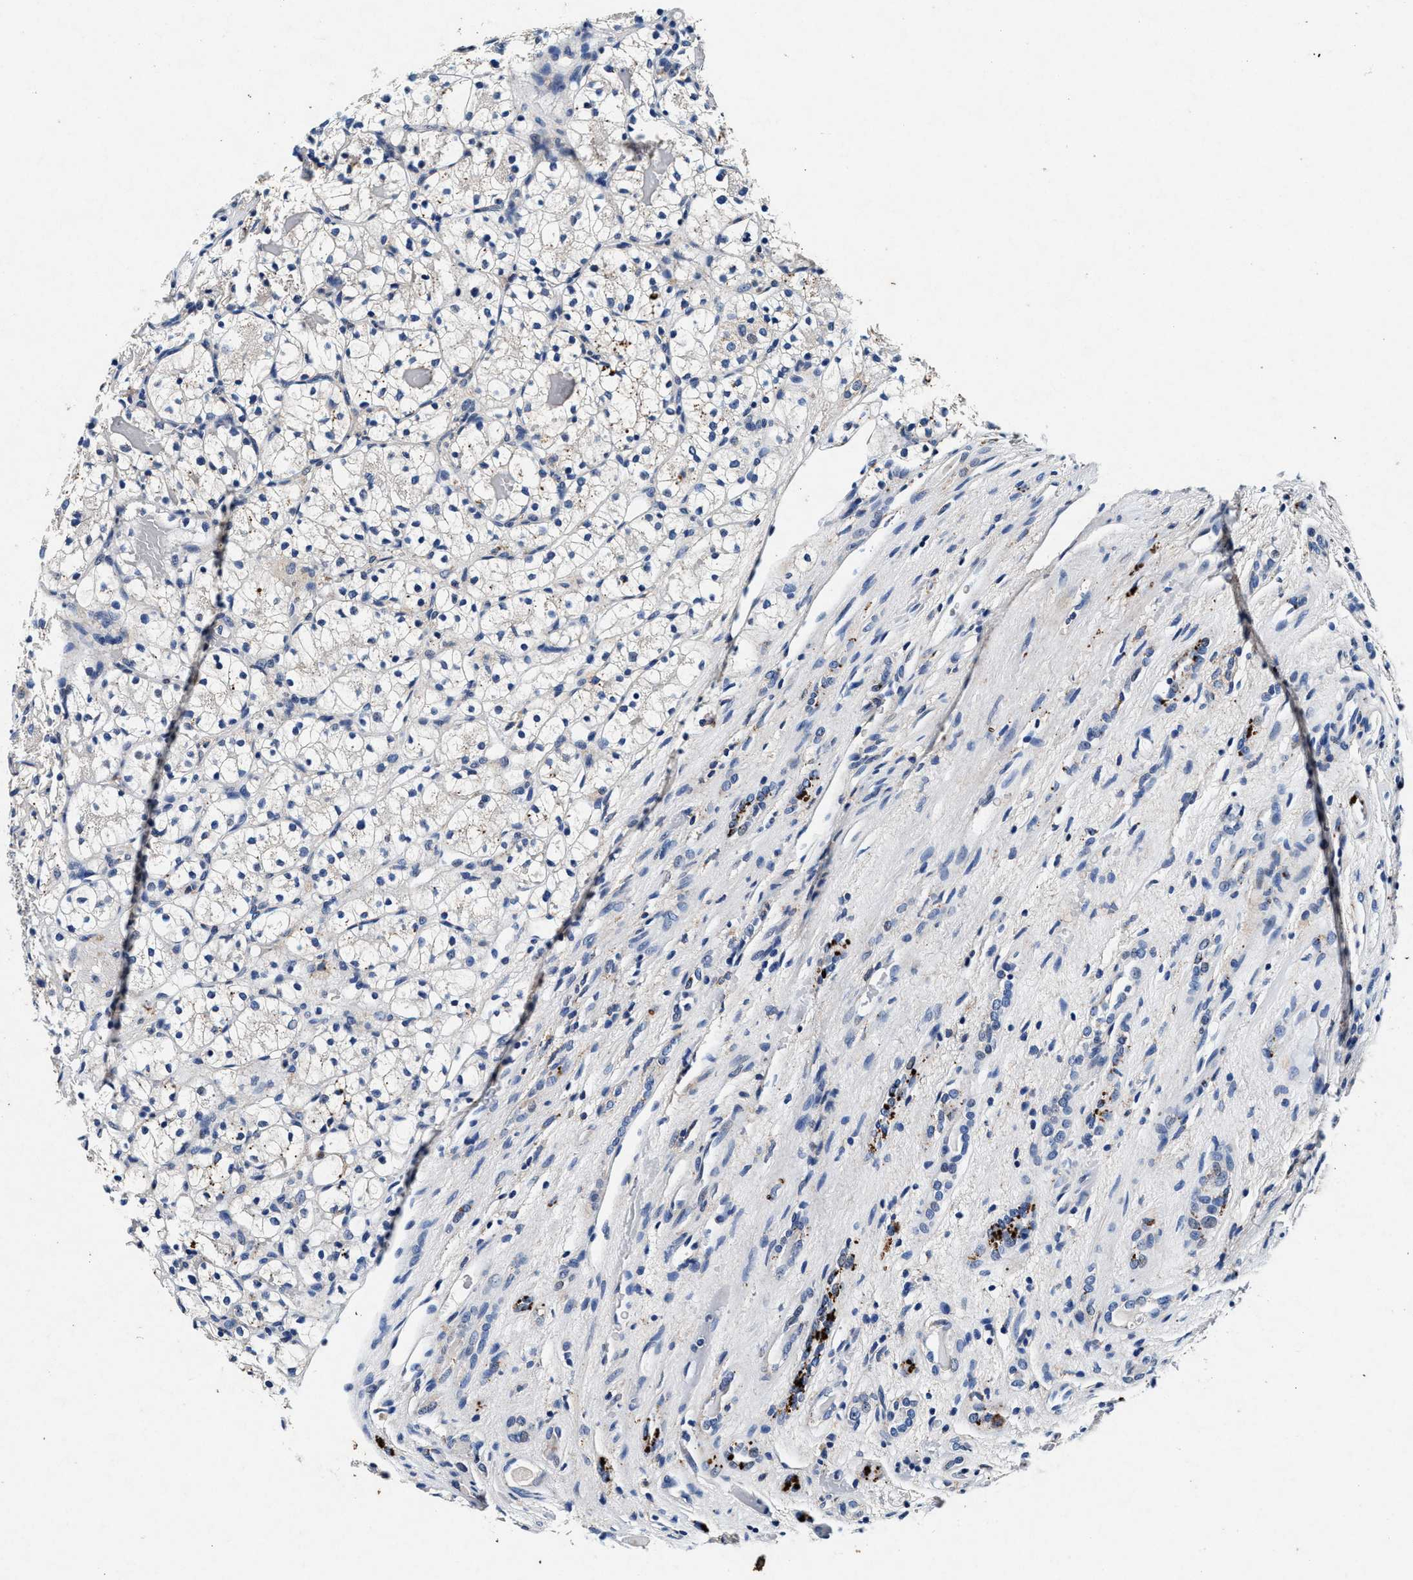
{"staining": {"intensity": "negative", "quantity": "none", "location": "none"}, "tissue": "renal cancer", "cell_type": "Tumor cells", "image_type": "cancer", "snomed": [{"axis": "morphology", "description": "Adenocarcinoma, NOS"}, {"axis": "topography", "description": "Kidney"}], "caption": "An image of human renal cancer is negative for staining in tumor cells. Brightfield microscopy of IHC stained with DAB (brown) and hematoxylin (blue), captured at high magnification.", "gene": "SLC8A1", "patient": {"sex": "female", "age": 60}}